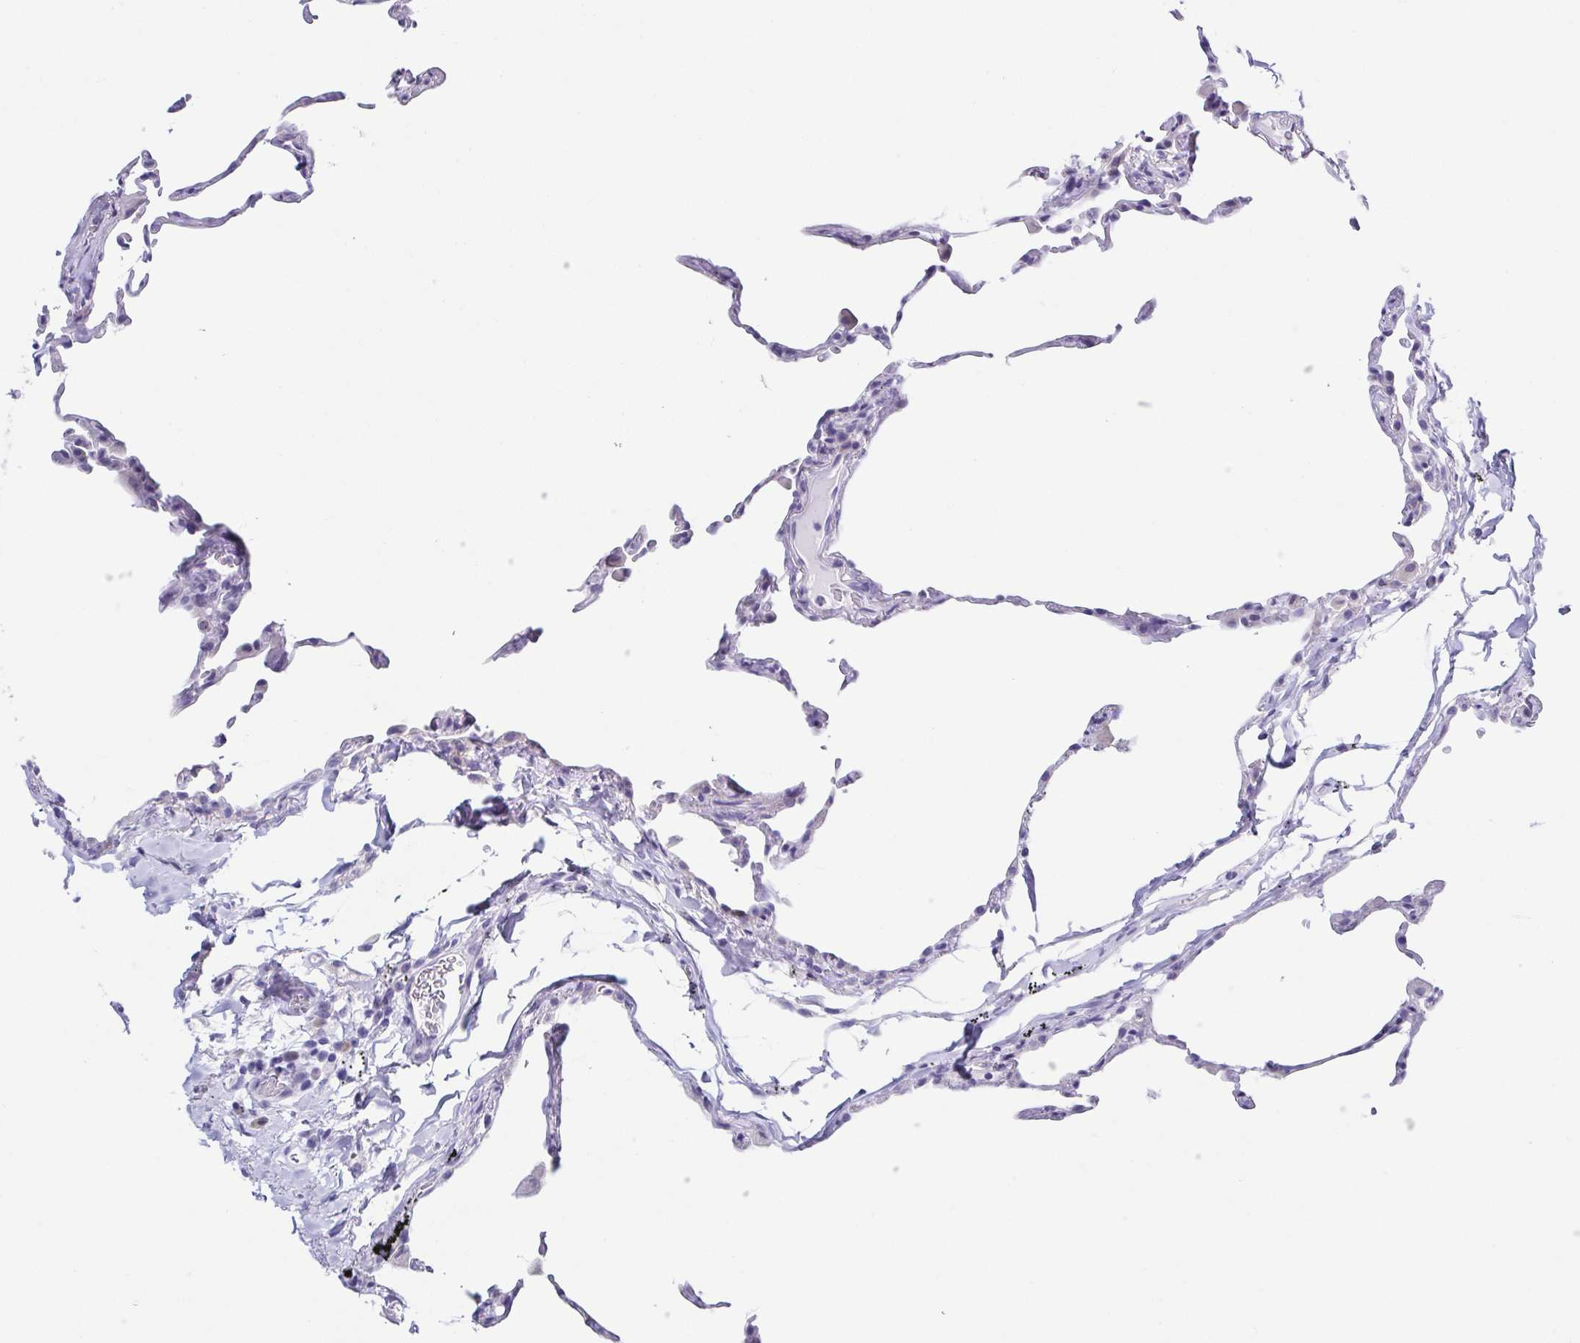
{"staining": {"intensity": "negative", "quantity": "none", "location": "none"}, "tissue": "lung", "cell_type": "Alveolar cells", "image_type": "normal", "snomed": [{"axis": "morphology", "description": "Normal tissue, NOS"}, {"axis": "topography", "description": "Lung"}], "caption": "Immunohistochemistry (IHC) of normal lung demonstrates no expression in alveolar cells.", "gene": "TNNT2", "patient": {"sex": "female", "age": 57}}